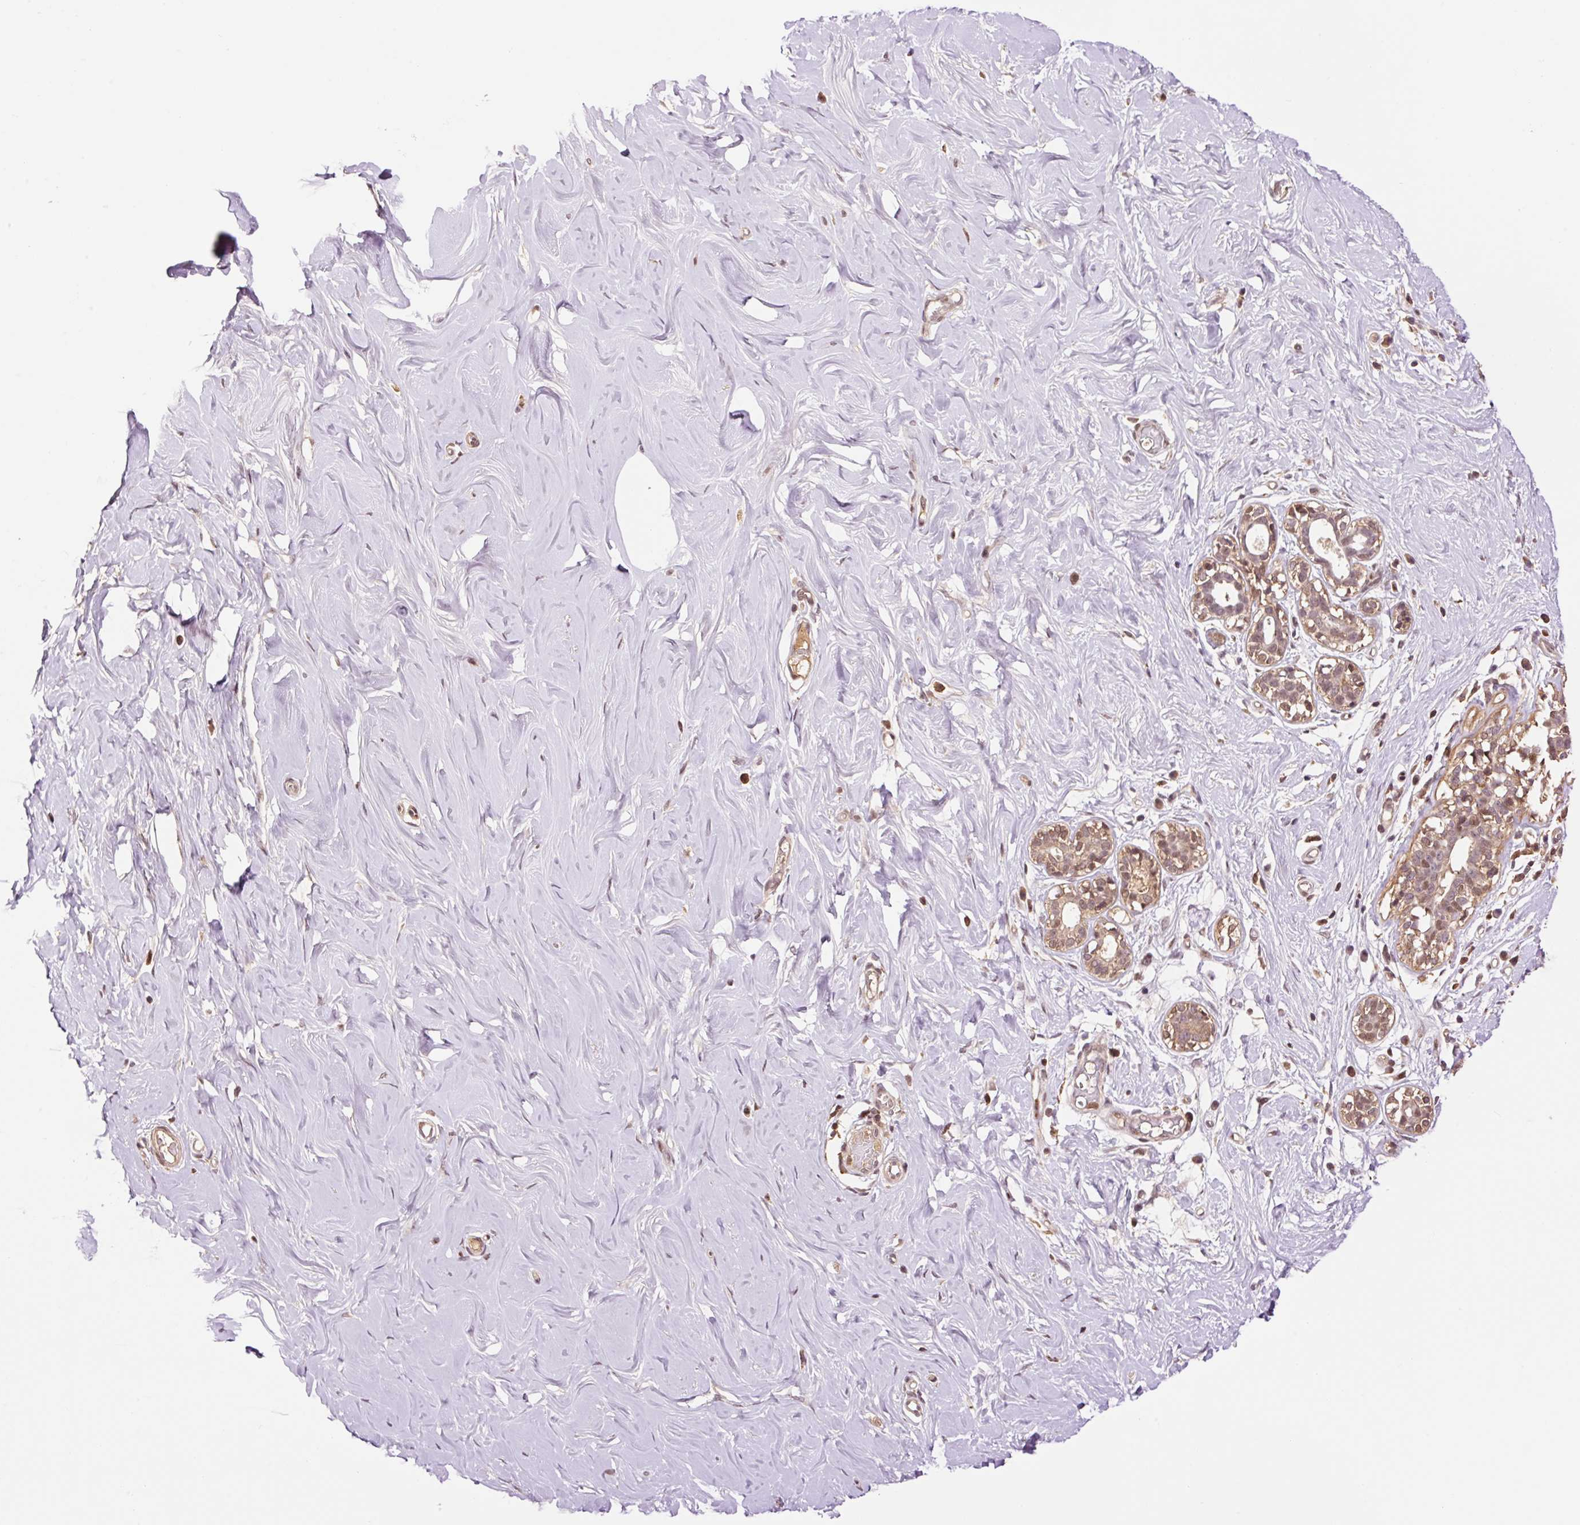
{"staining": {"intensity": "negative", "quantity": "none", "location": "none"}, "tissue": "breast", "cell_type": "Adipocytes", "image_type": "normal", "snomed": [{"axis": "morphology", "description": "Normal tissue, NOS"}, {"axis": "topography", "description": "Breast"}], "caption": "Human breast stained for a protein using immunohistochemistry exhibits no staining in adipocytes.", "gene": "DPPA4", "patient": {"sex": "female", "age": 27}}